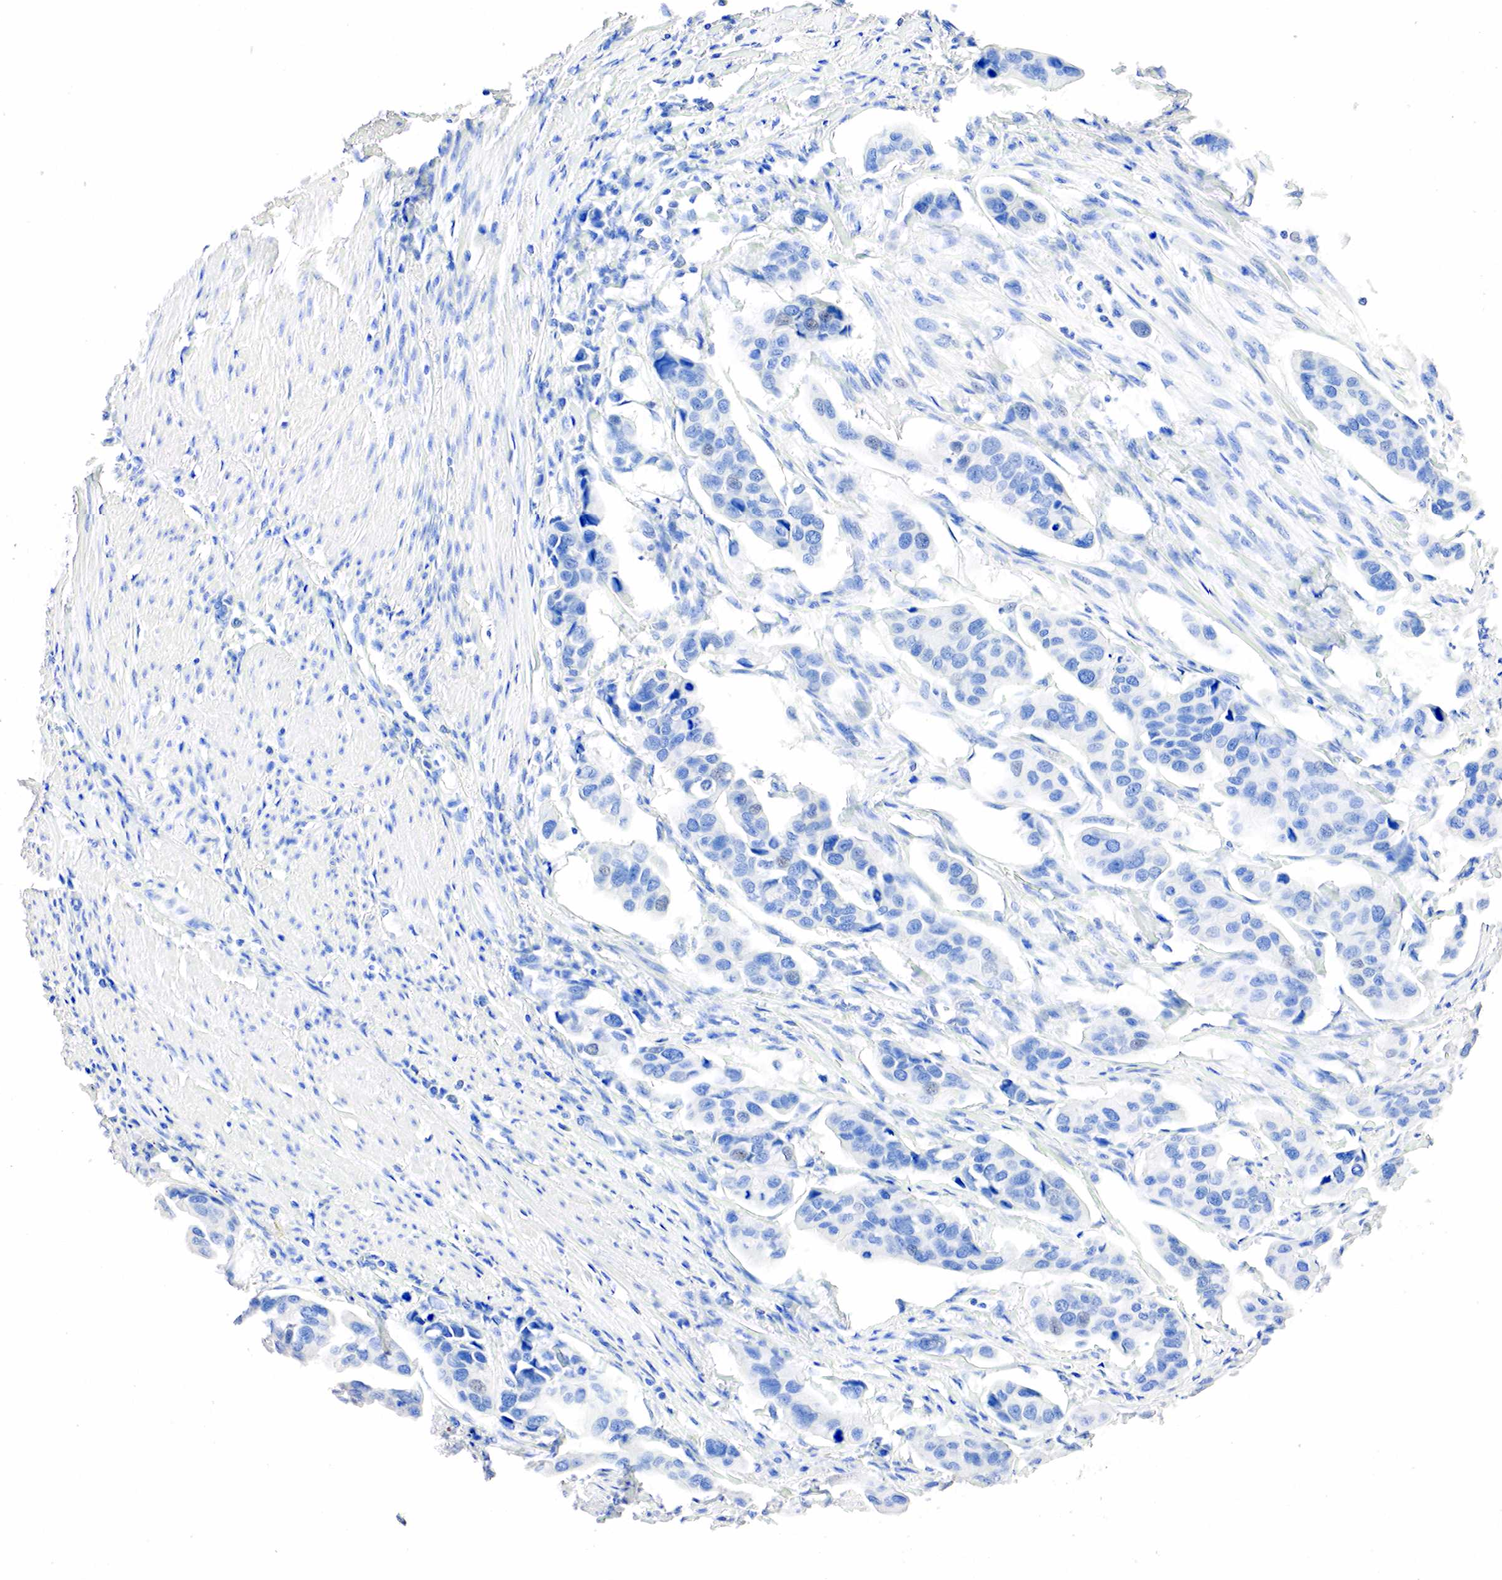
{"staining": {"intensity": "negative", "quantity": "none", "location": "none"}, "tissue": "urothelial cancer", "cell_type": "Tumor cells", "image_type": "cancer", "snomed": [{"axis": "morphology", "description": "Adenocarcinoma, NOS"}, {"axis": "topography", "description": "Urinary bladder"}], "caption": "DAB (3,3'-diaminobenzidine) immunohistochemical staining of human urothelial cancer reveals no significant staining in tumor cells.", "gene": "SST", "patient": {"sex": "male", "age": 61}}